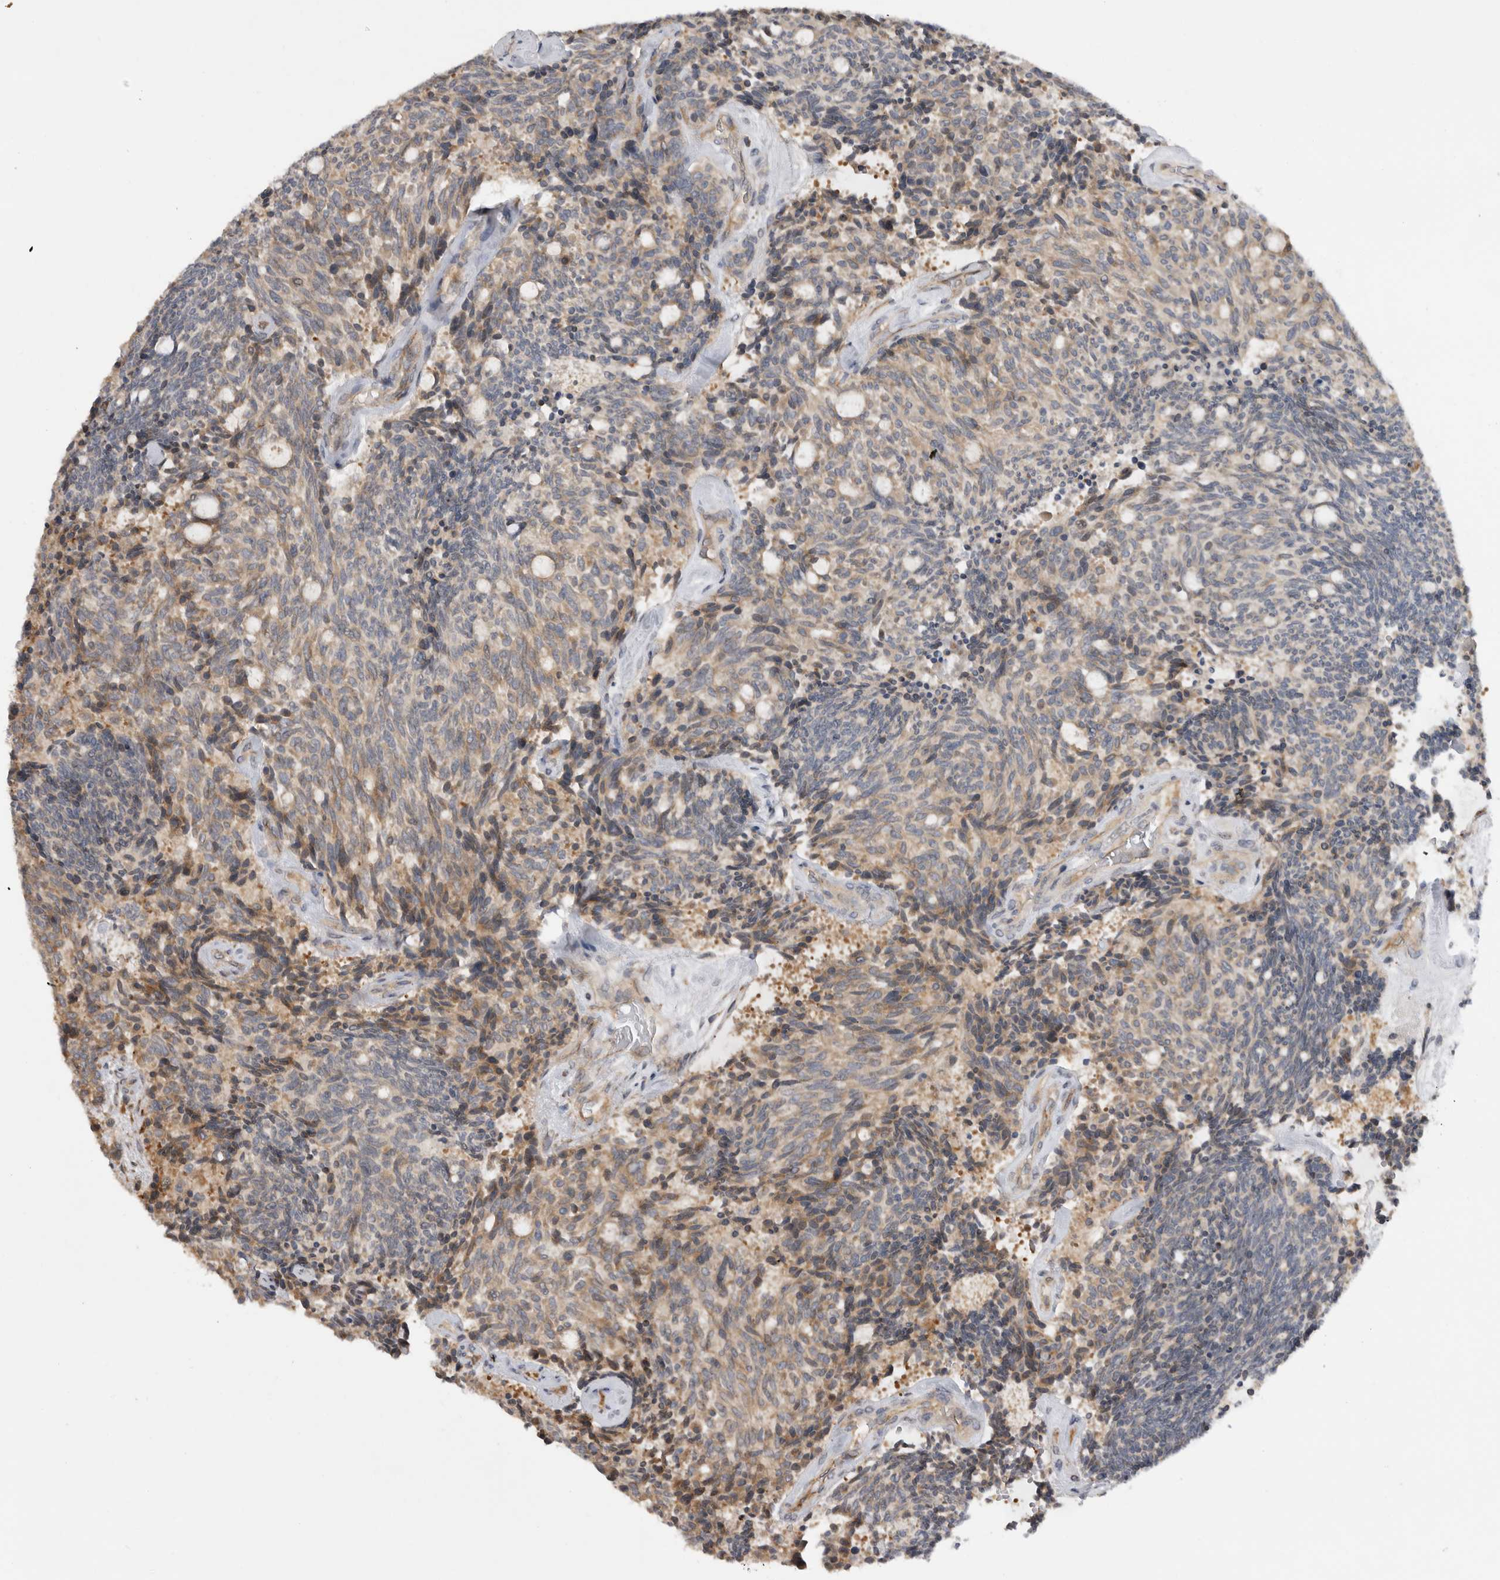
{"staining": {"intensity": "weak", "quantity": ">75%", "location": "cytoplasmic/membranous"}, "tissue": "carcinoid", "cell_type": "Tumor cells", "image_type": "cancer", "snomed": [{"axis": "morphology", "description": "Carcinoid, malignant, NOS"}, {"axis": "topography", "description": "Pancreas"}], "caption": "Immunohistochemistry (IHC) image of human carcinoid stained for a protein (brown), which reveals low levels of weak cytoplasmic/membranous positivity in about >75% of tumor cells.", "gene": "PARP6", "patient": {"sex": "female", "age": 54}}